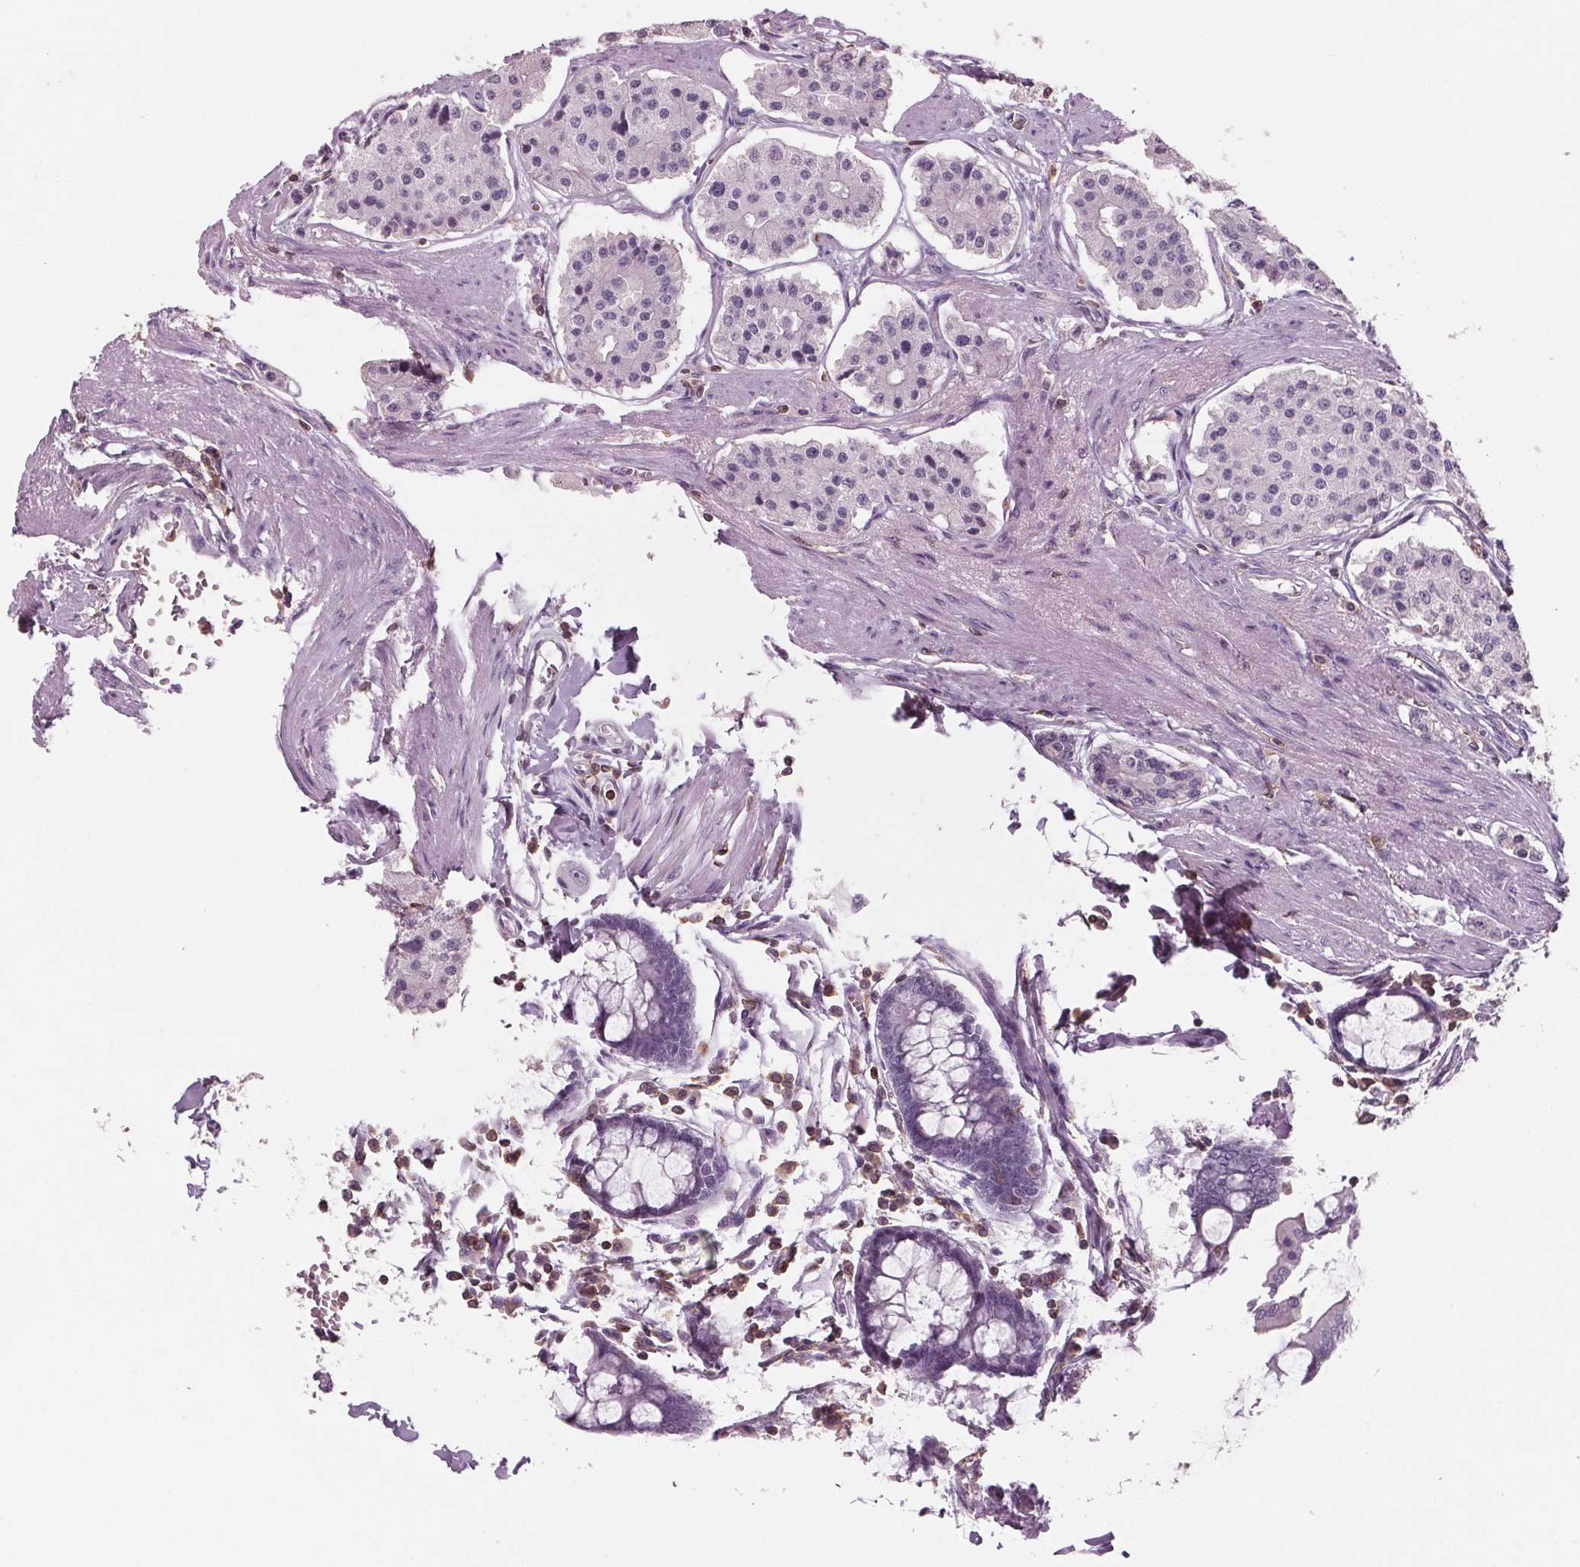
{"staining": {"intensity": "negative", "quantity": "none", "location": "none"}, "tissue": "carcinoid", "cell_type": "Tumor cells", "image_type": "cancer", "snomed": [{"axis": "morphology", "description": "Carcinoid, malignant, NOS"}, {"axis": "topography", "description": "Small intestine"}], "caption": "Immunohistochemical staining of carcinoid (malignant) exhibits no significant positivity in tumor cells.", "gene": "ARHGAP25", "patient": {"sex": "female", "age": 65}}